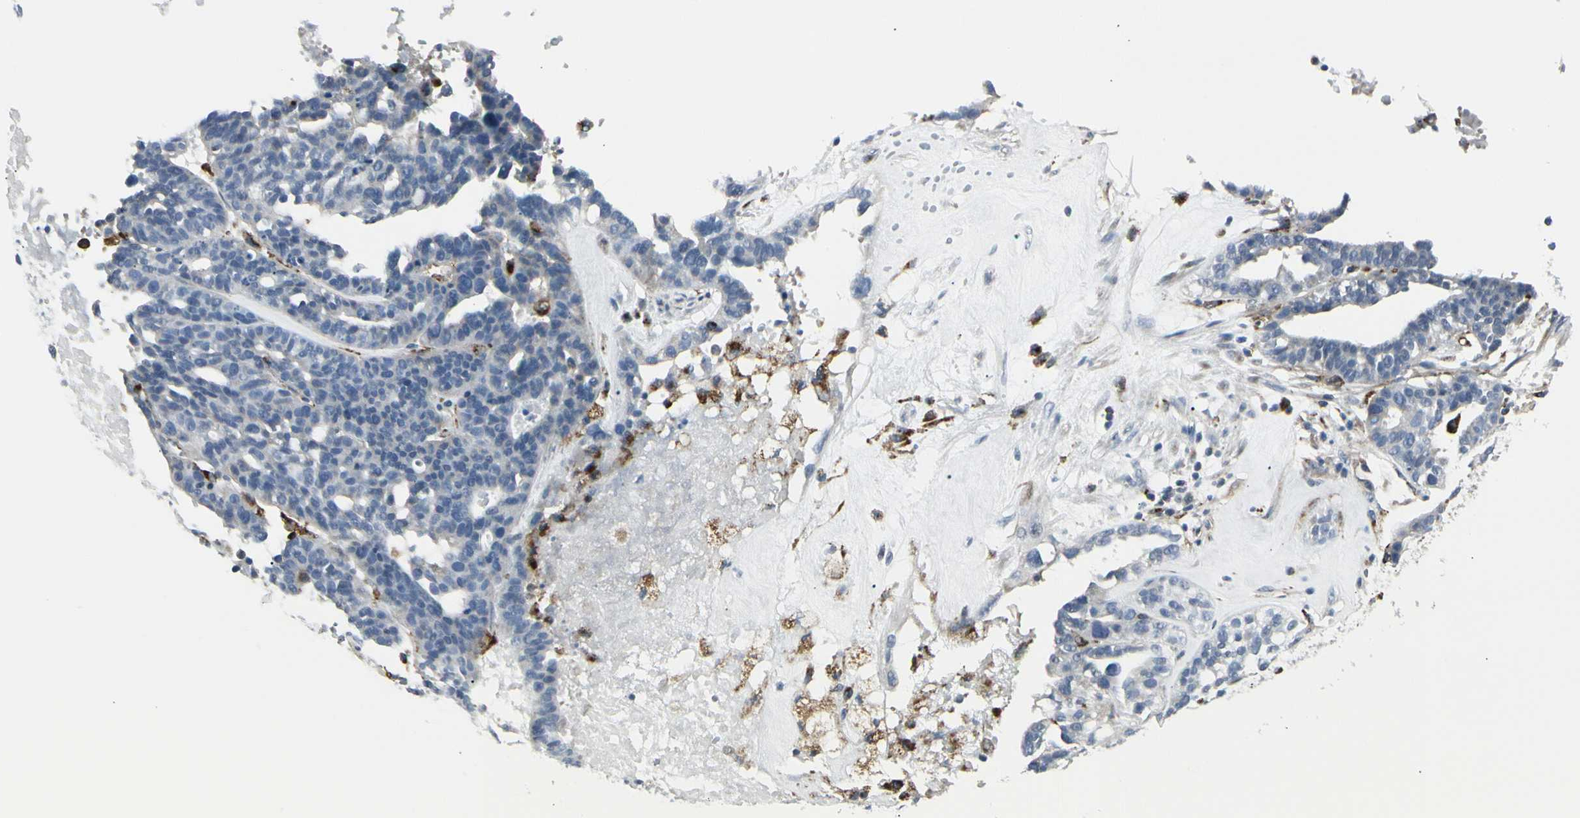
{"staining": {"intensity": "negative", "quantity": "none", "location": "none"}, "tissue": "ovarian cancer", "cell_type": "Tumor cells", "image_type": "cancer", "snomed": [{"axis": "morphology", "description": "Cystadenocarcinoma, serous, NOS"}, {"axis": "topography", "description": "Ovary"}], "caption": "High power microscopy histopathology image of an immunohistochemistry (IHC) histopathology image of ovarian cancer, revealing no significant positivity in tumor cells.", "gene": "ATP6V1B2", "patient": {"sex": "female", "age": 59}}